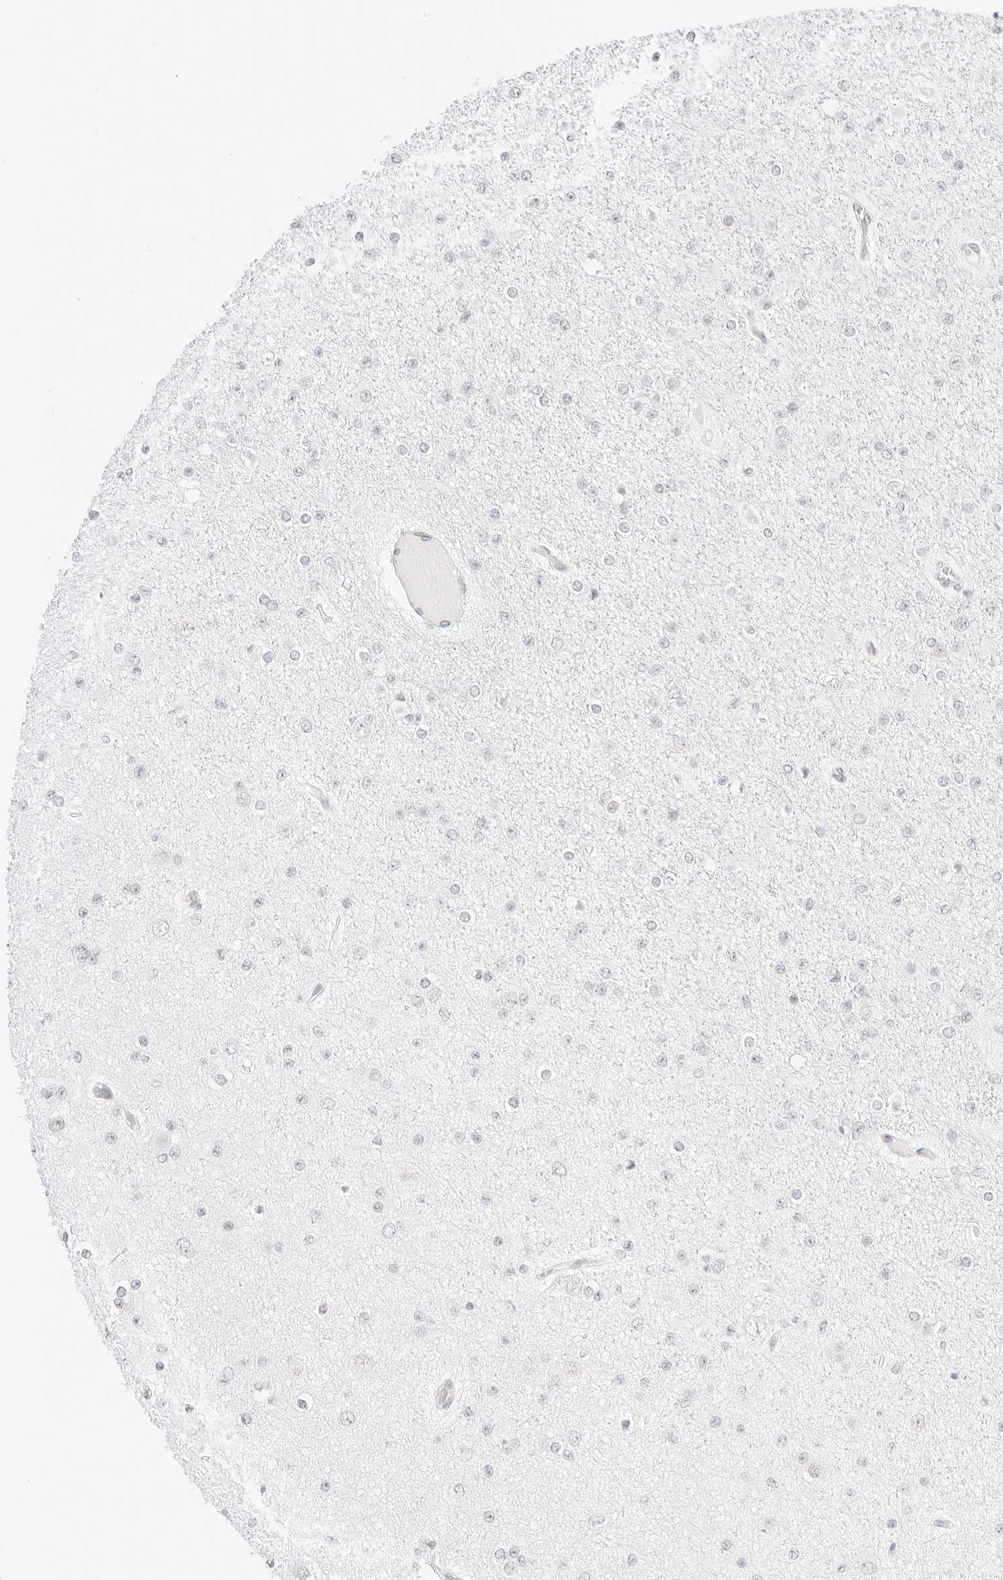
{"staining": {"intensity": "negative", "quantity": "none", "location": "none"}, "tissue": "glioma", "cell_type": "Tumor cells", "image_type": "cancer", "snomed": [{"axis": "morphology", "description": "Glioma, malignant, Low grade"}, {"axis": "topography", "description": "Brain"}], "caption": "A micrograph of human glioma is negative for staining in tumor cells.", "gene": "FBLN5", "patient": {"sex": "female", "age": 22}}